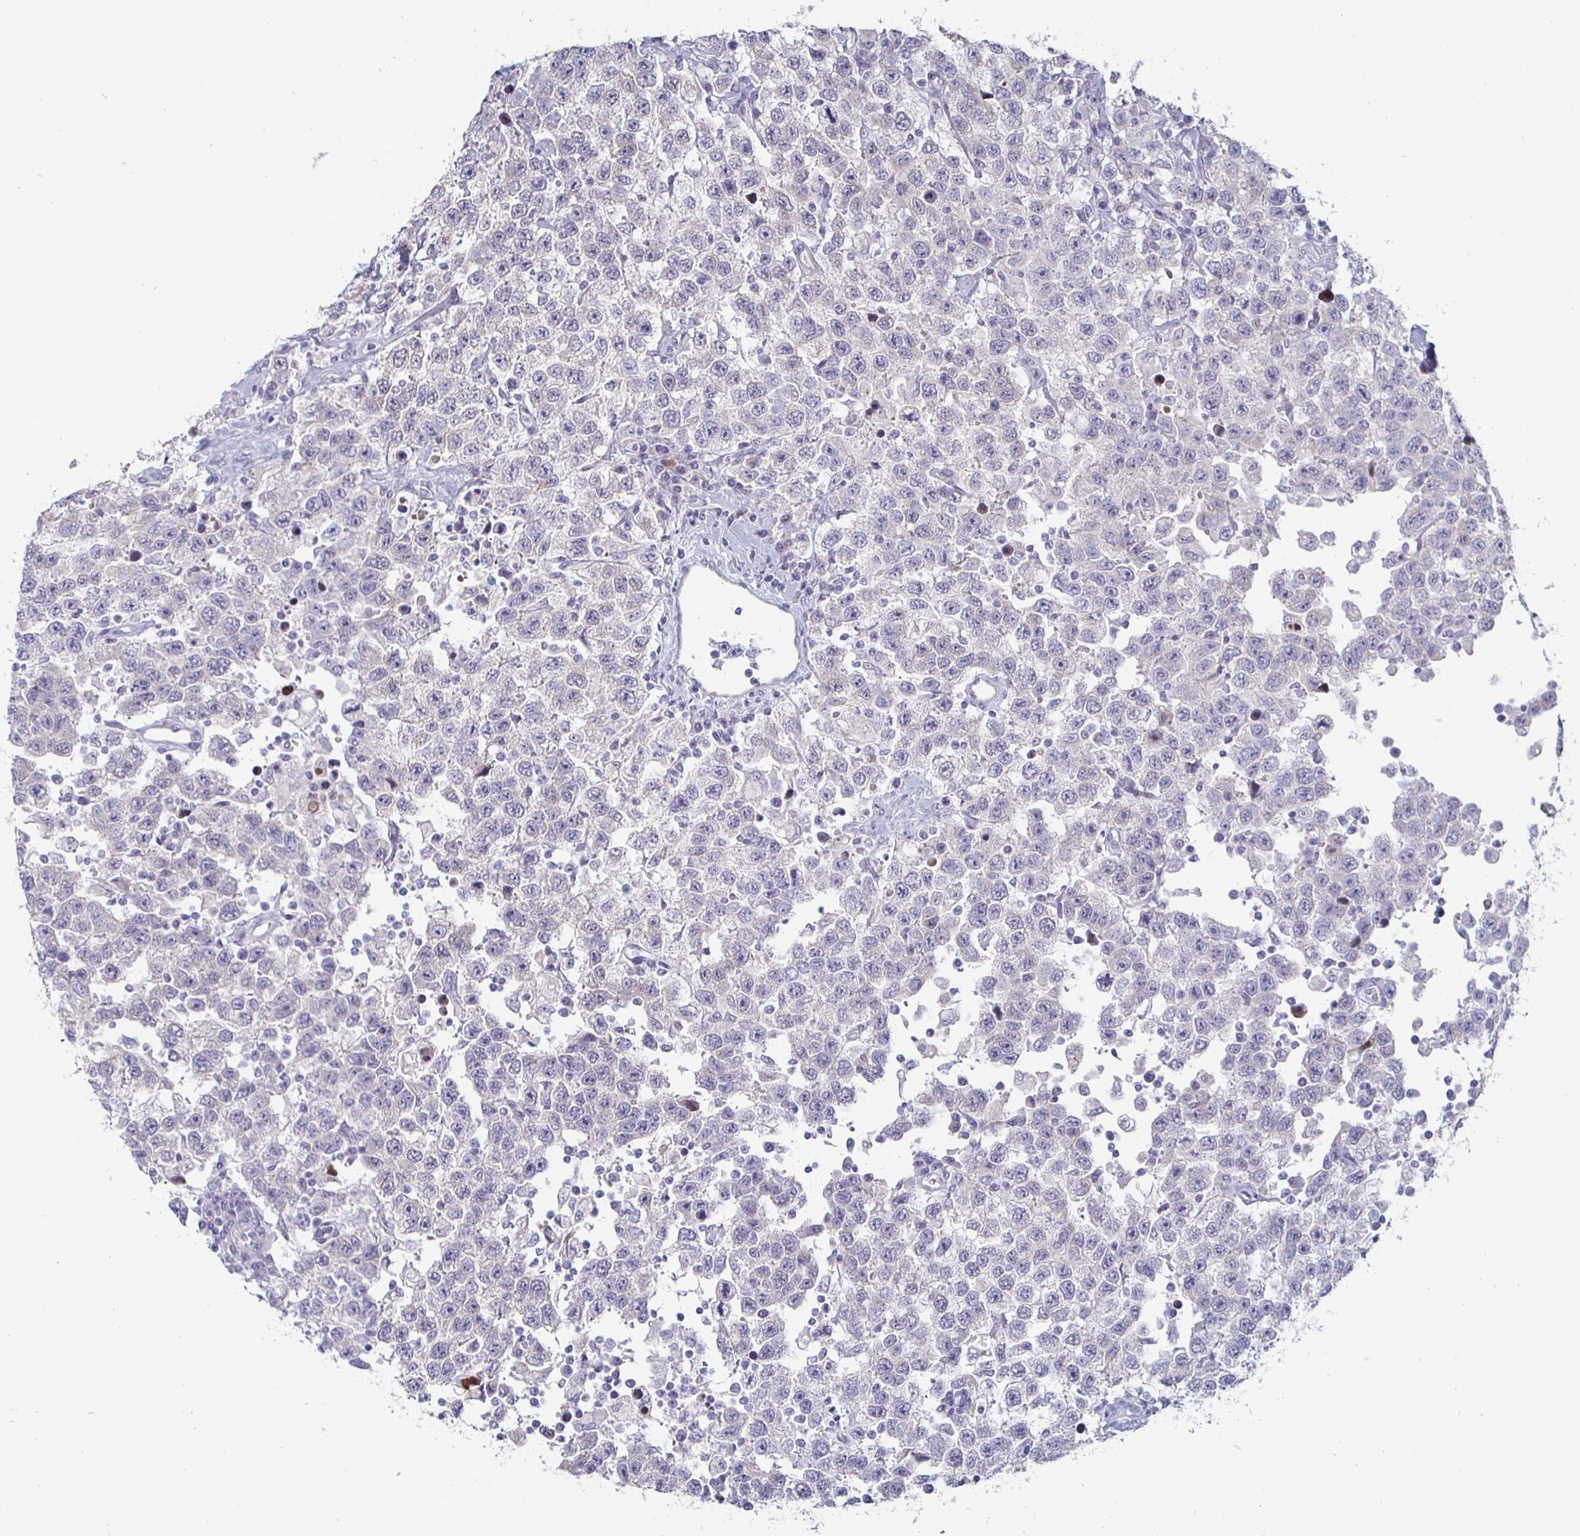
{"staining": {"intensity": "negative", "quantity": "none", "location": "none"}, "tissue": "testis cancer", "cell_type": "Tumor cells", "image_type": "cancer", "snomed": [{"axis": "morphology", "description": "Seminoma, NOS"}, {"axis": "topography", "description": "Testis"}], "caption": "This is an immunohistochemistry histopathology image of seminoma (testis). There is no positivity in tumor cells.", "gene": "DMRTB1", "patient": {"sex": "male", "age": 41}}